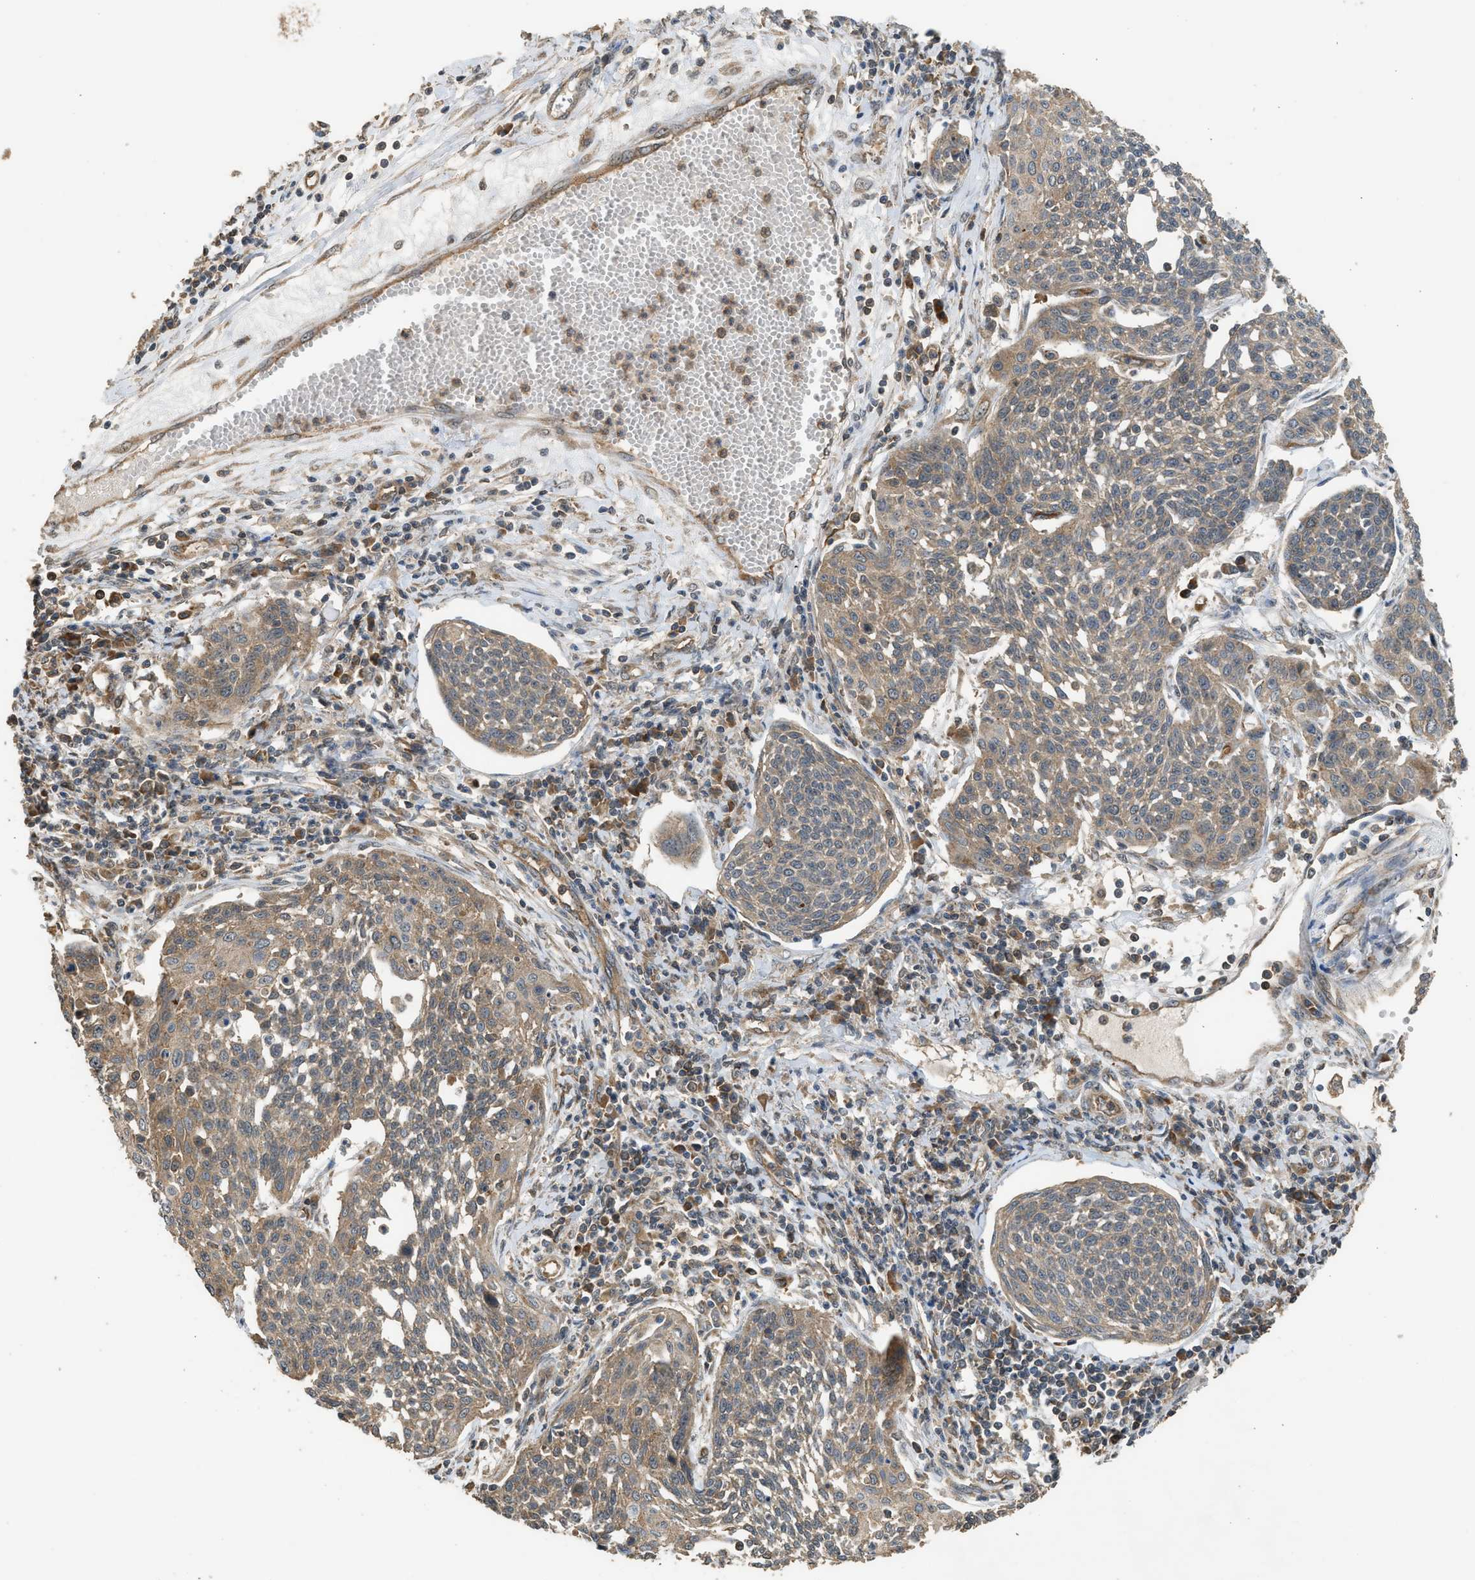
{"staining": {"intensity": "moderate", "quantity": ">75%", "location": "cytoplasmic/membranous"}, "tissue": "cervical cancer", "cell_type": "Tumor cells", "image_type": "cancer", "snomed": [{"axis": "morphology", "description": "Squamous cell carcinoma, NOS"}, {"axis": "topography", "description": "Cervix"}], "caption": "Cervical cancer (squamous cell carcinoma) was stained to show a protein in brown. There is medium levels of moderate cytoplasmic/membranous staining in about >75% of tumor cells.", "gene": "HIP1R", "patient": {"sex": "female", "age": 34}}